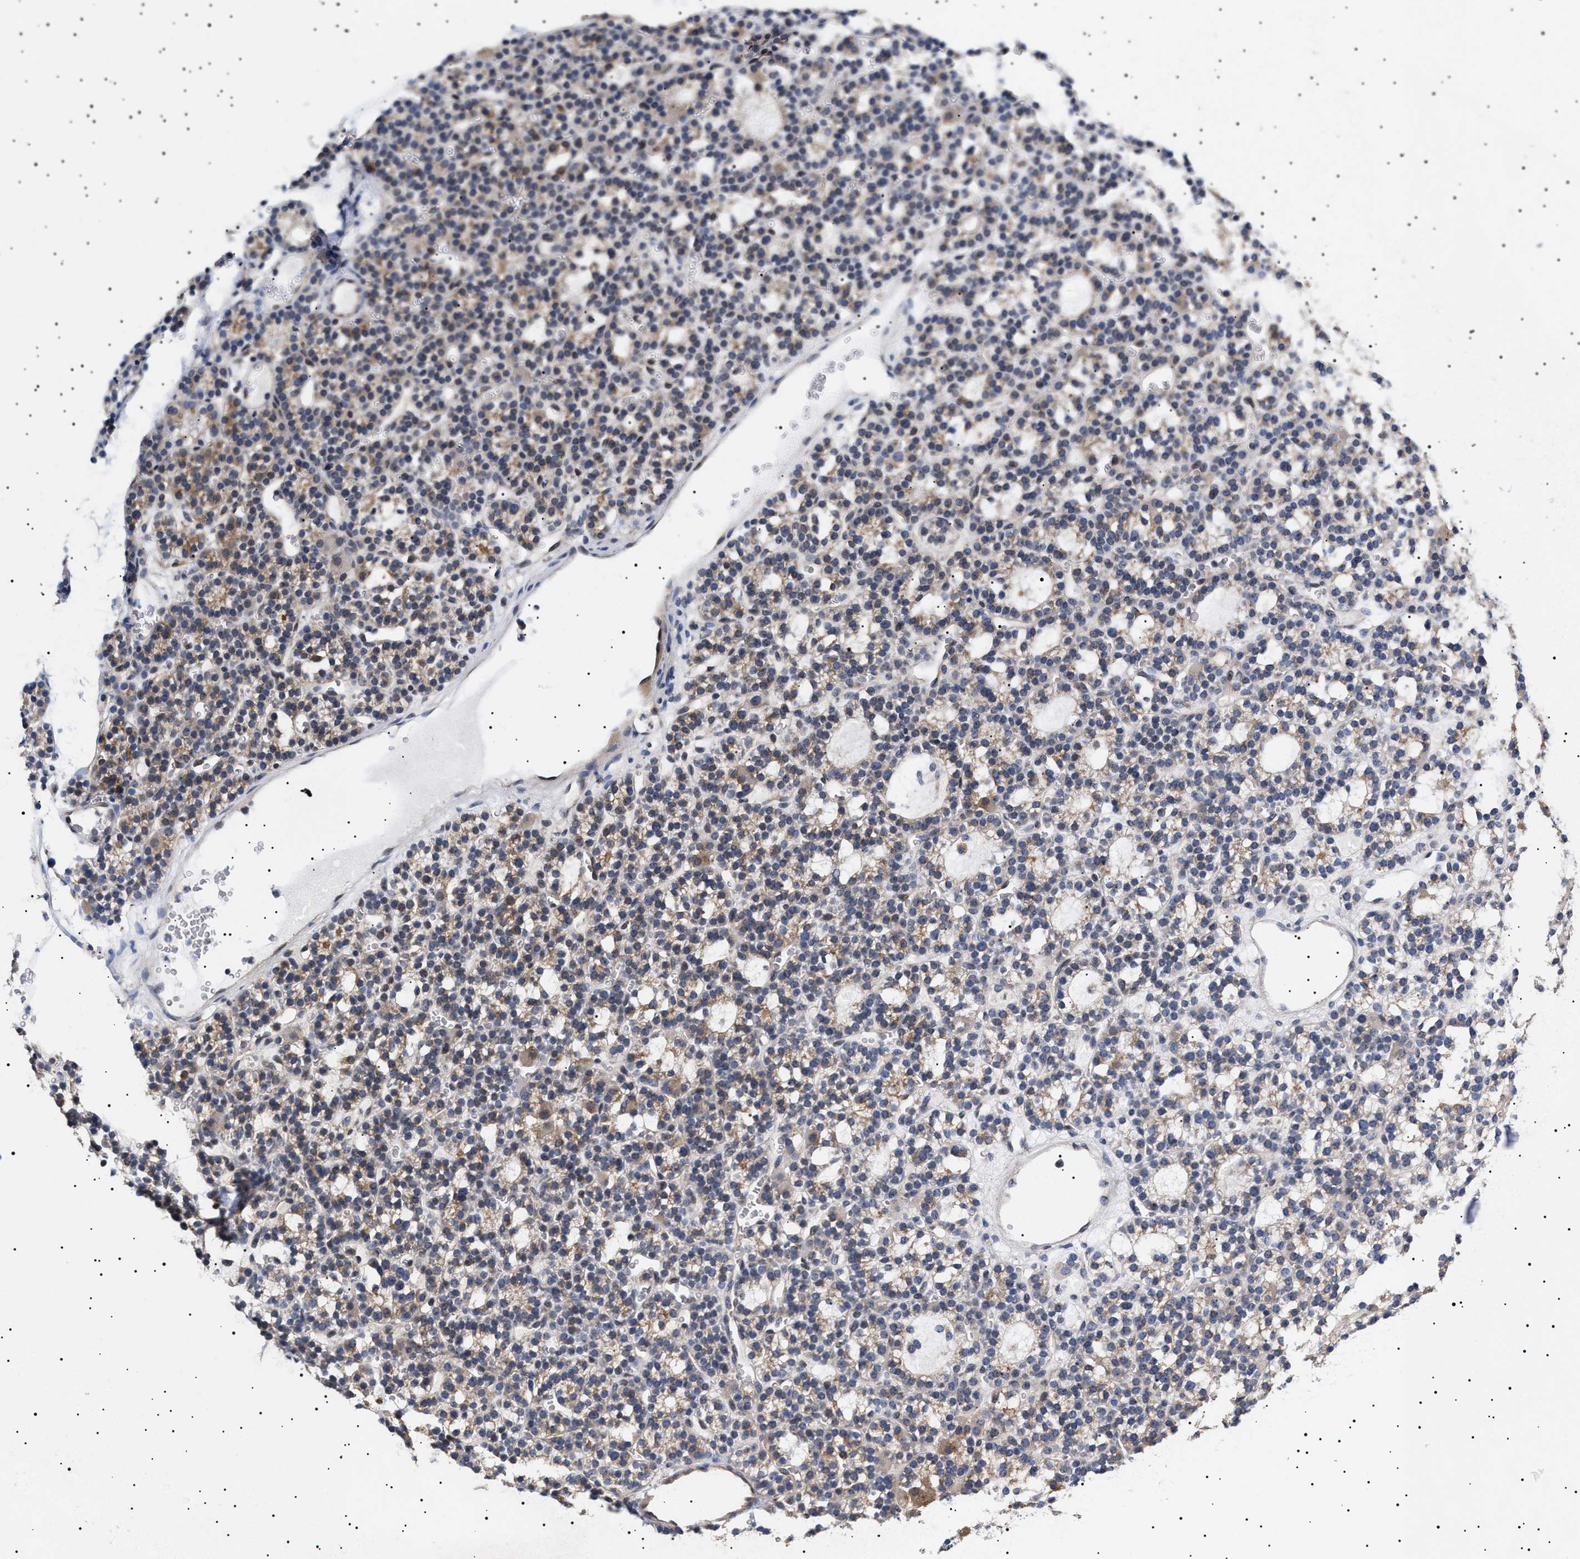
{"staining": {"intensity": "weak", "quantity": "25%-75%", "location": "cytoplasmic/membranous"}, "tissue": "parathyroid gland", "cell_type": "Glandular cells", "image_type": "normal", "snomed": [{"axis": "morphology", "description": "Normal tissue, NOS"}, {"axis": "morphology", "description": "Adenoma, NOS"}, {"axis": "topography", "description": "Parathyroid gland"}], "caption": "Human parathyroid gland stained with a brown dye exhibits weak cytoplasmic/membranous positive expression in about 25%-75% of glandular cells.", "gene": "KRBA1", "patient": {"sex": "female", "age": 58}}